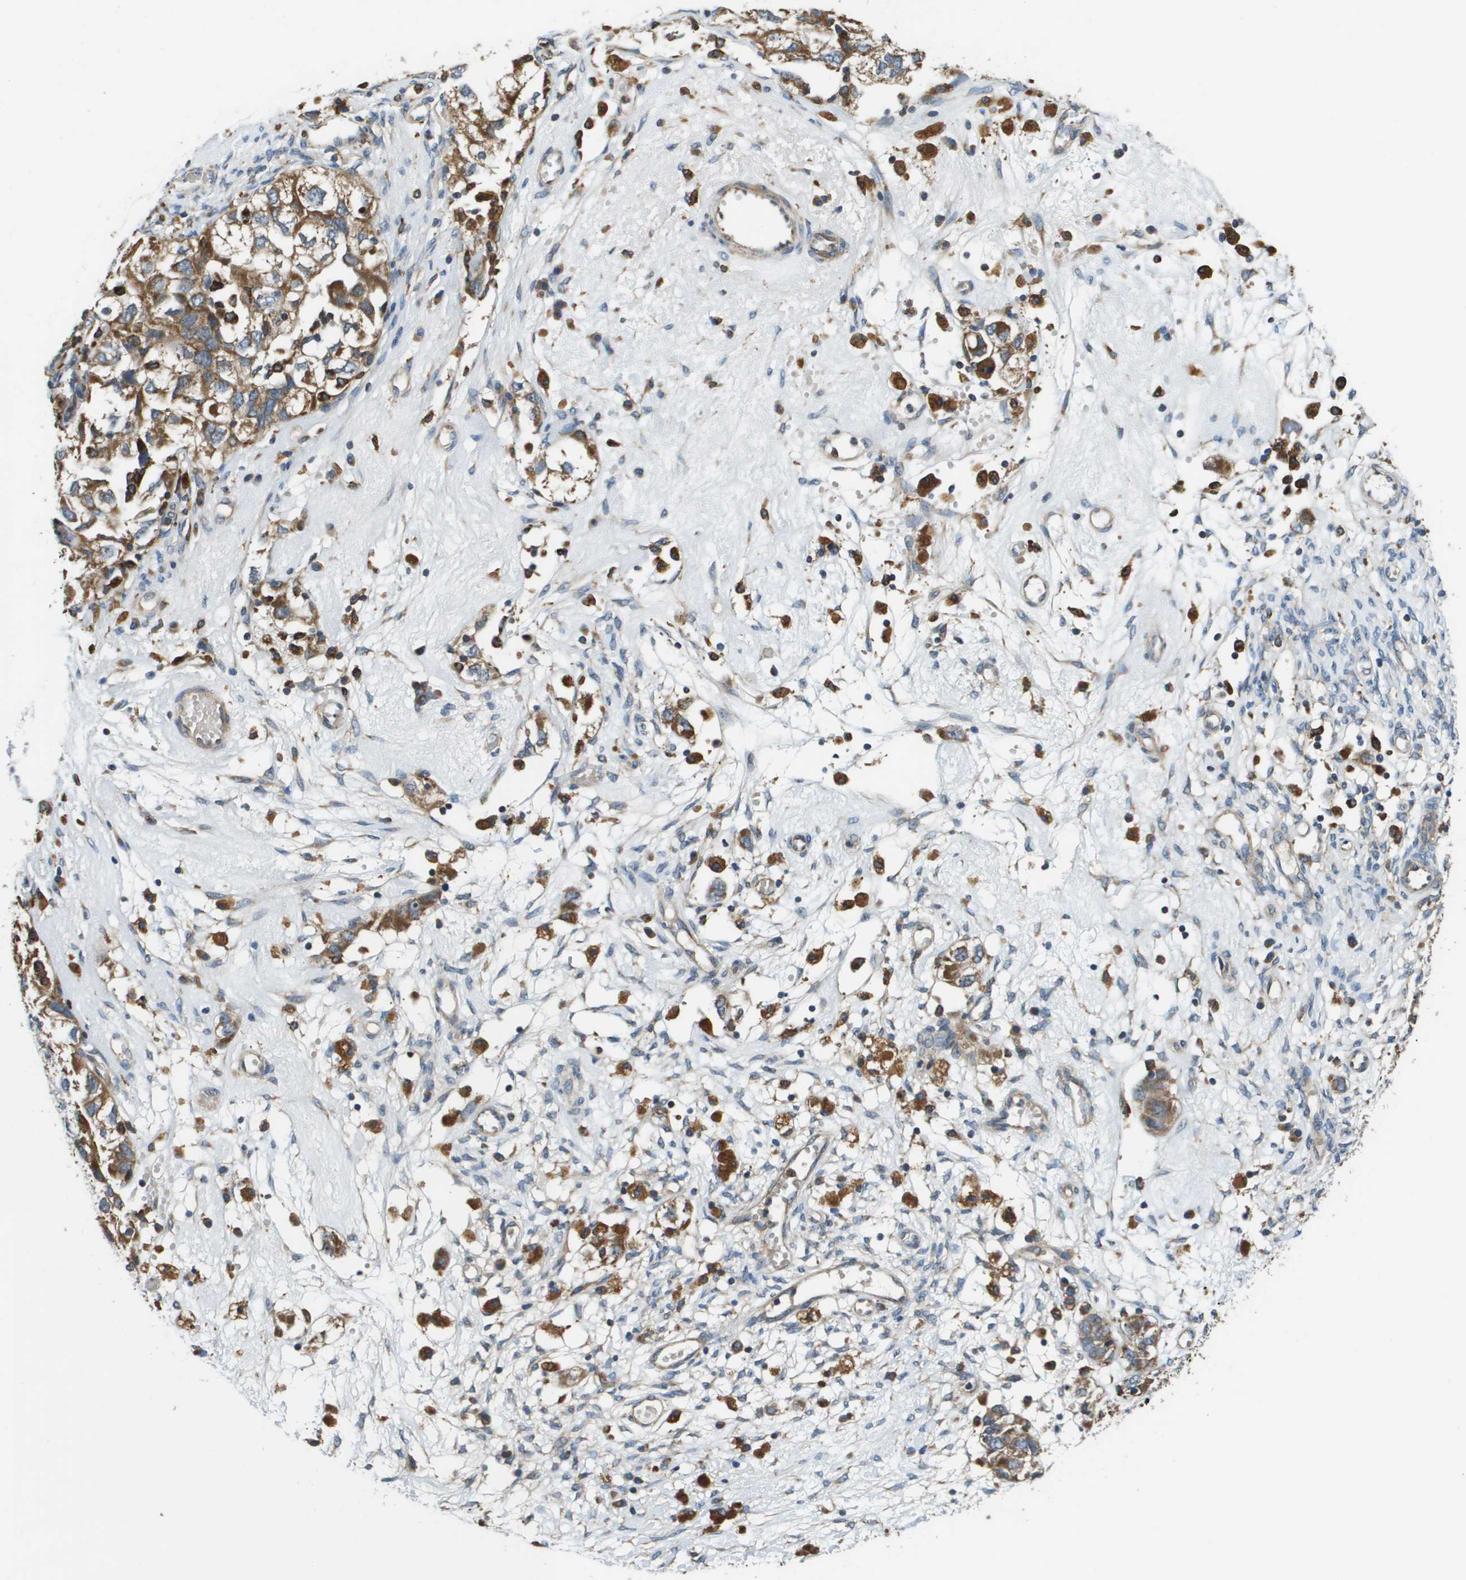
{"staining": {"intensity": "moderate", "quantity": ">75%", "location": "cytoplasmic/membranous"}, "tissue": "ovarian cancer", "cell_type": "Tumor cells", "image_type": "cancer", "snomed": [{"axis": "morphology", "description": "Carcinoma, NOS"}, {"axis": "morphology", "description": "Cystadenocarcinoma, serous, NOS"}, {"axis": "topography", "description": "Ovary"}], "caption": "This image exhibits ovarian cancer (carcinoma) stained with immunohistochemistry to label a protein in brown. The cytoplasmic/membranous of tumor cells show moderate positivity for the protein. Nuclei are counter-stained blue.", "gene": "CNPY3", "patient": {"sex": "female", "age": 69}}